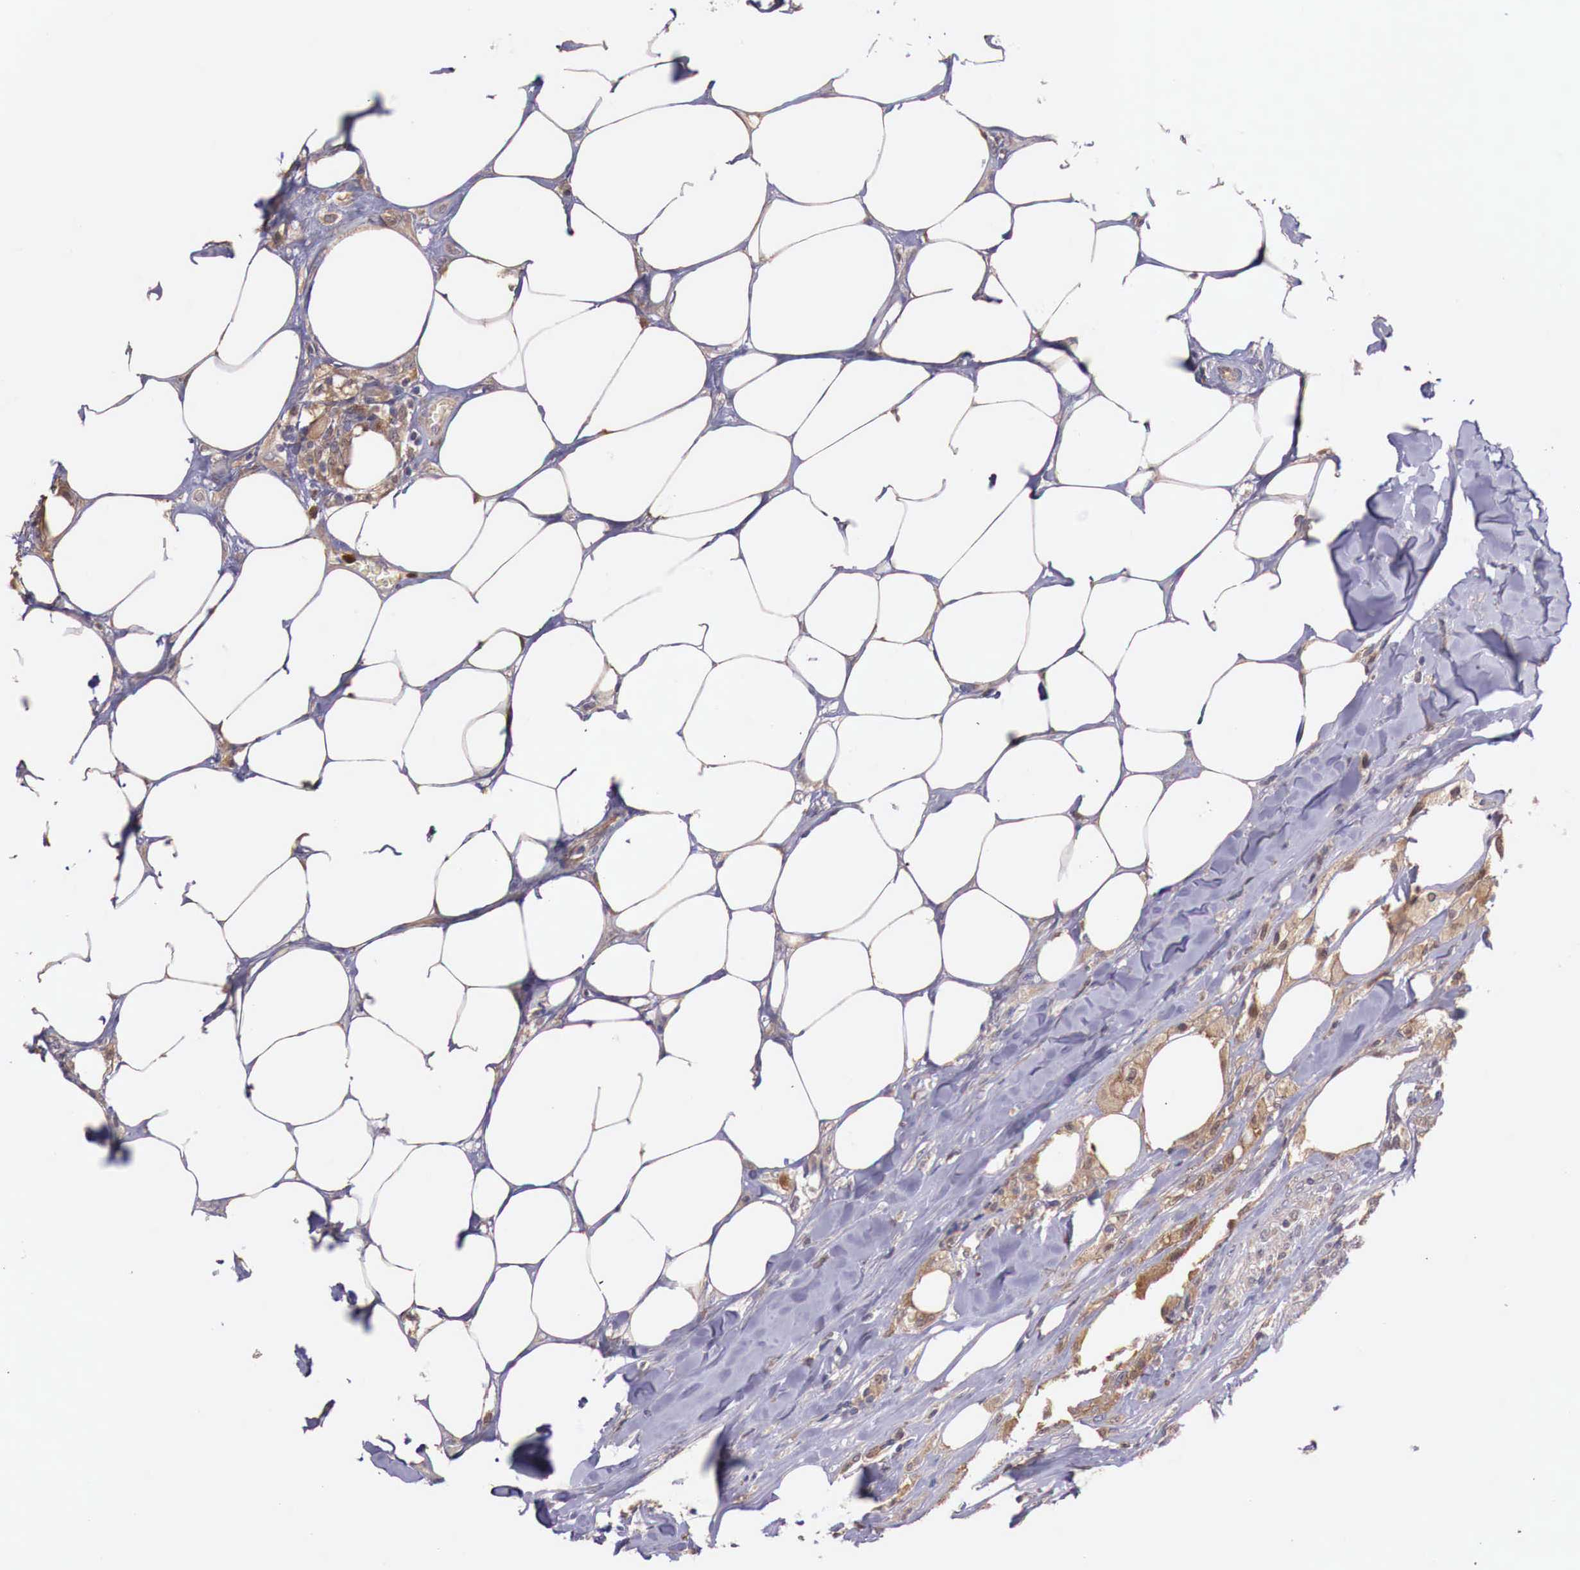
{"staining": {"intensity": "moderate", "quantity": ">75%", "location": "cytoplasmic/membranous"}, "tissue": "breast cancer", "cell_type": "Tumor cells", "image_type": "cancer", "snomed": [{"axis": "morphology", "description": "Neoplasm, malignant, NOS"}, {"axis": "topography", "description": "Breast"}], "caption": "A micrograph of breast neoplasm (malignant) stained for a protein displays moderate cytoplasmic/membranous brown staining in tumor cells.", "gene": "GAB2", "patient": {"sex": "female", "age": 50}}